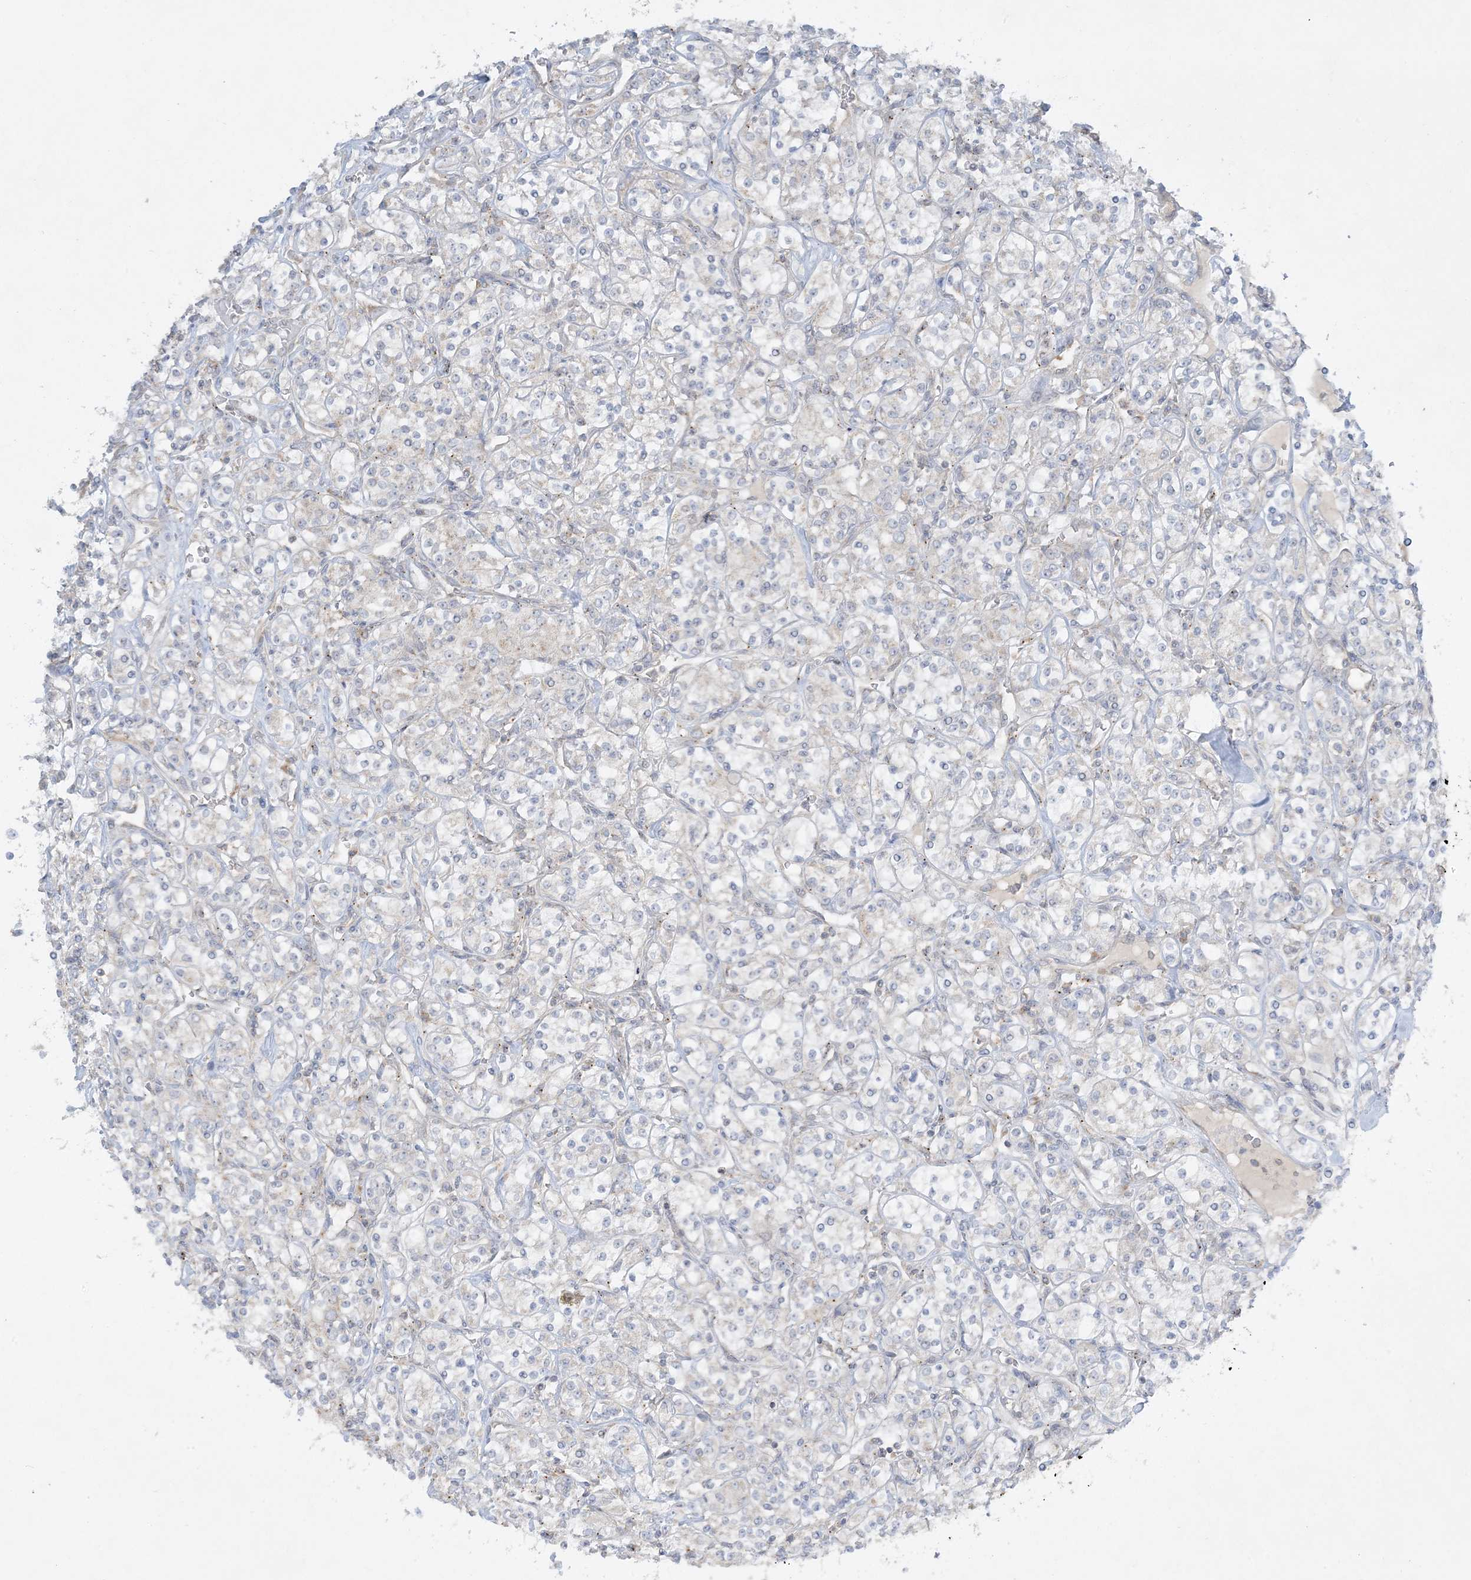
{"staining": {"intensity": "negative", "quantity": "none", "location": "none"}, "tissue": "renal cancer", "cell_type": "Tumor cells", "image_type": "cancer", "snomed": [{"axis": "morphology", "description": "Adenocarcinoma, NOS"}, {"axis": "topography", "description": "Kidney"}], "caption": "This photomicrograph is of adenocarcinoma (renal) stained with IHC to label a protein in brown with the nuclei are counter-stained blue. There is no staining in tumor cells. (Brightfield microscopy of DAB (3,3'-diaminobenzidine) immunohistochemistry at high magnification).", "gene": "RPP40", "patient": {"sex": "male", "age": 77}}